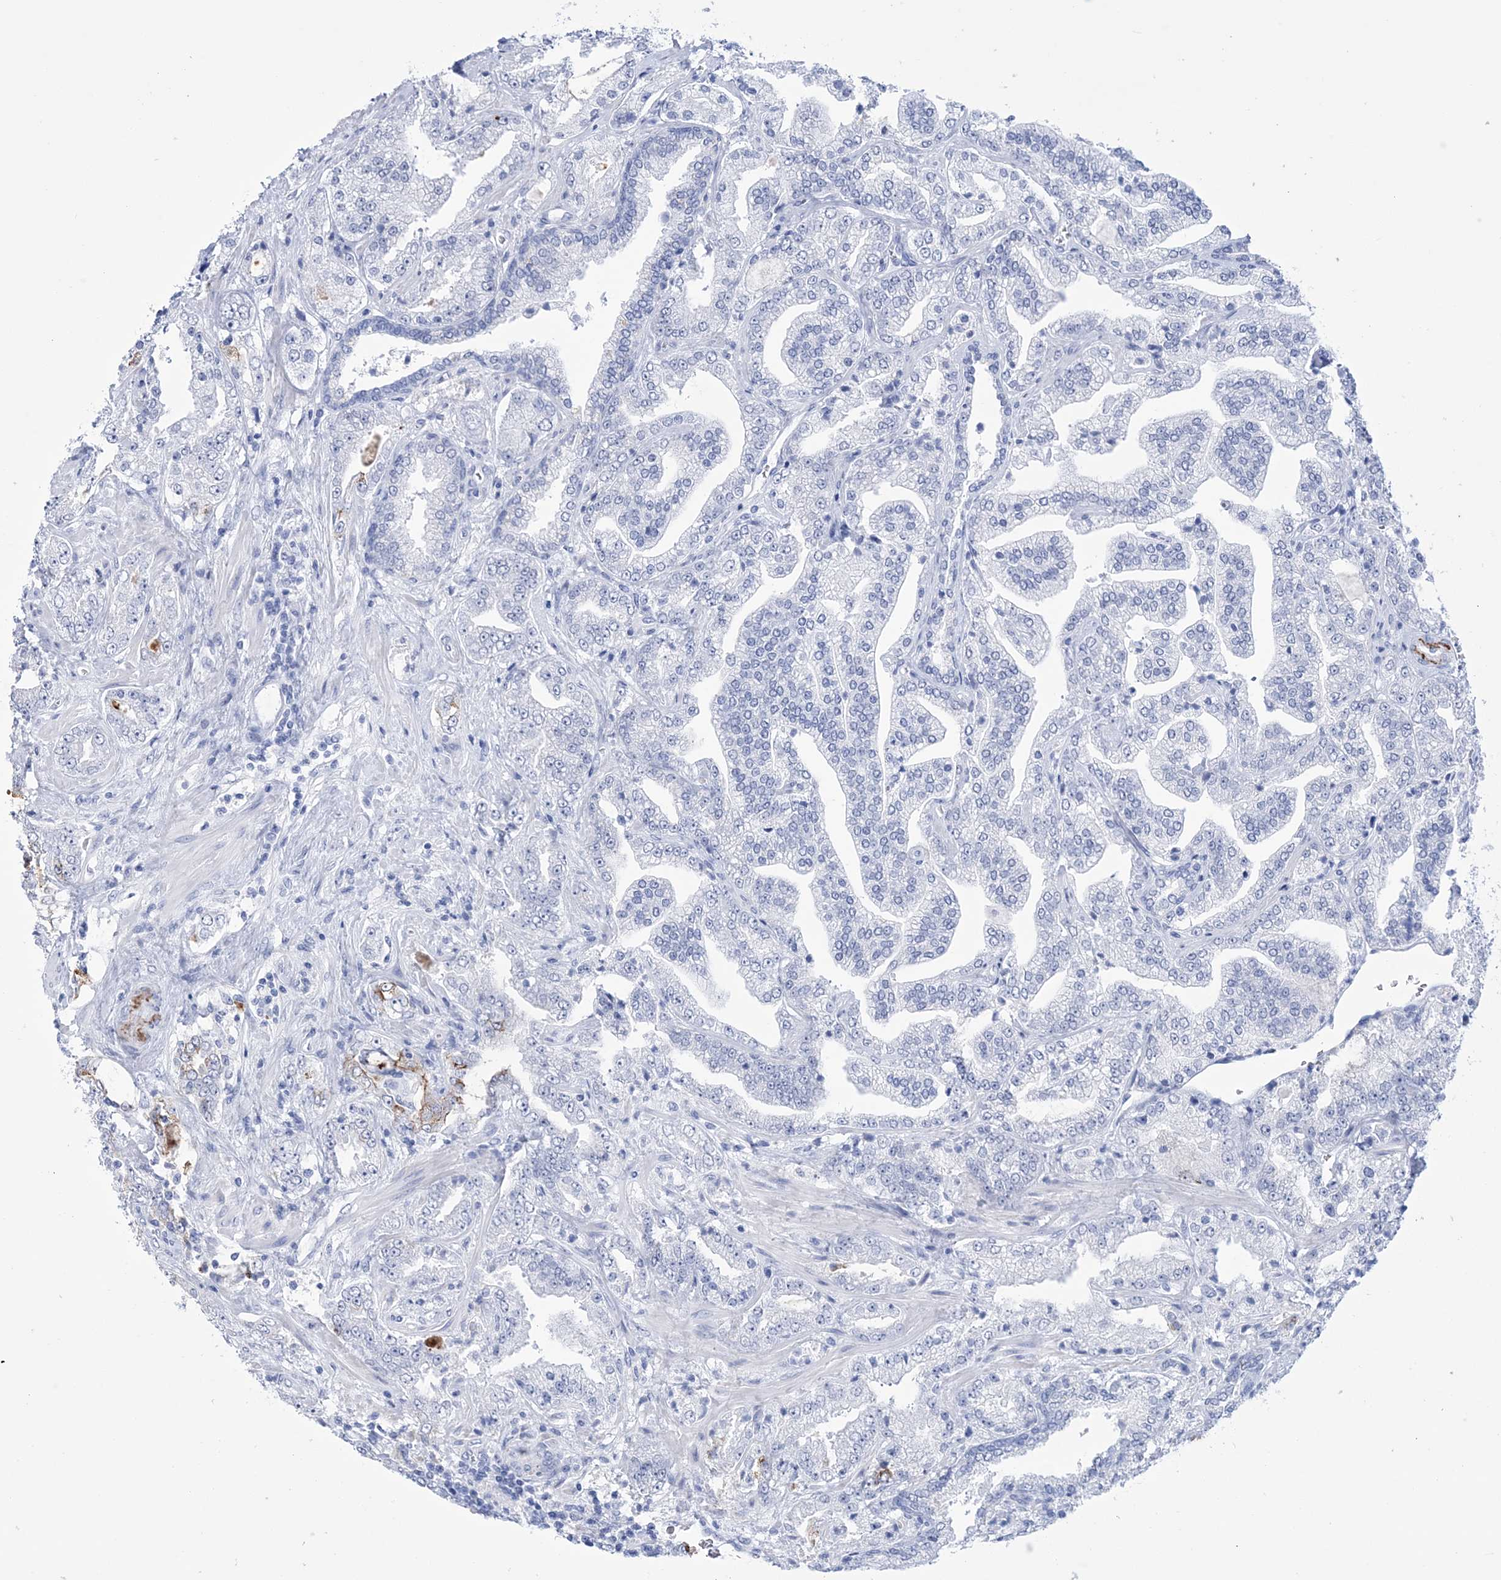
{"staining": {"intensity": "negative", "quantity": "none", "location": "none"}, "tissue": "prostate cancer", "cell_type": "Tumor cells", "image_type": "cancer", "snomed": [{"axis": "morphology", "description": "Adenocarcinoma, High grade"}, {"axis": "topography", "description": "Prostate"}], "caption": "Tumor cells show no significant protein staining in prostate adenocarcinoma (high-grade).", "gene": "DPCD", "patient": {"sex": "male", "age": 64}}